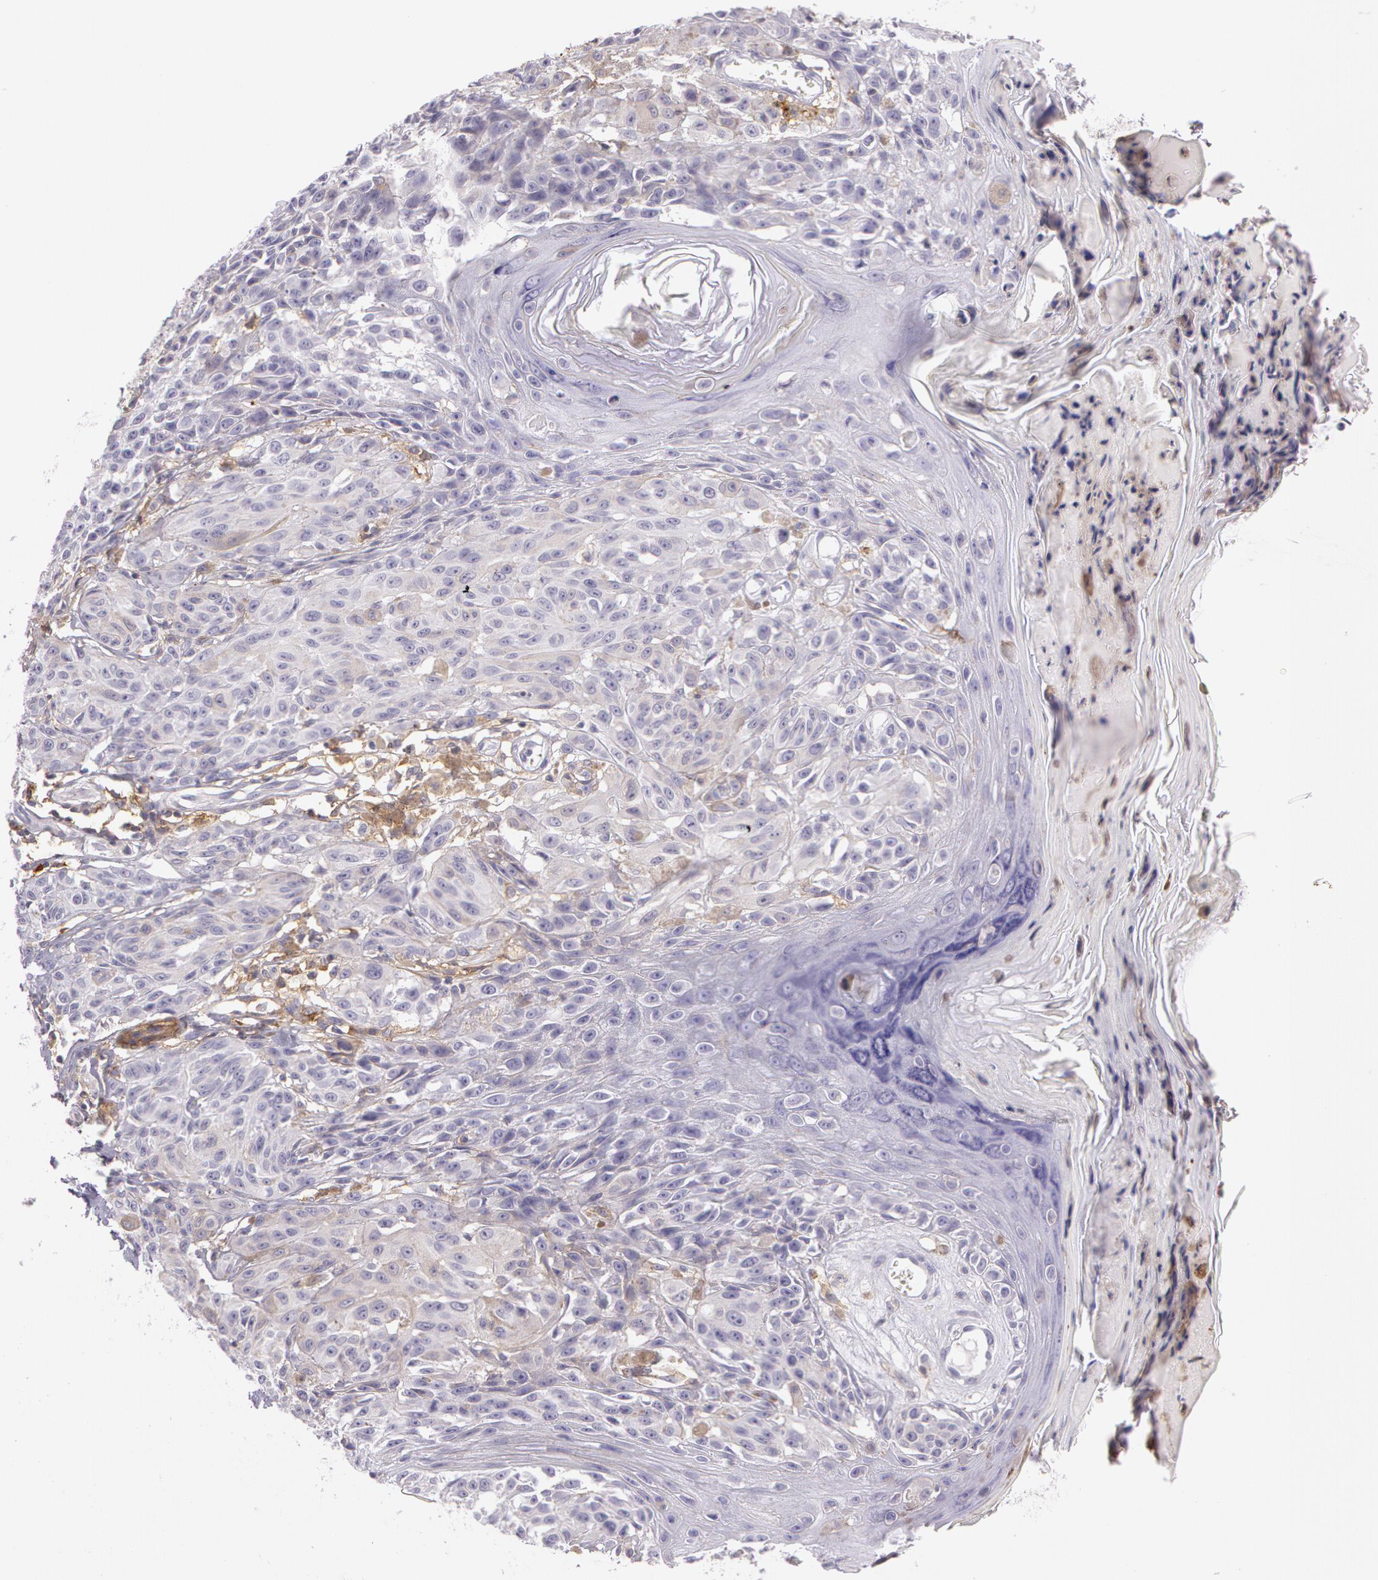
{"staining": {"intensity": "moderate", "quantity": "25%-75%", "location": "cytoplasmic/membranous"}, "tissue": "melanoma", "cell_type": "Tumor cells", "image_type": "cancer", "snomed": [{"axis": "morphology", "description": "Malignant melanoma, NOS"}, {"axis": "topography", "description": "Skin"}], "caption": "Malignant melanoma was stained to show a protein in brown. There is medium levels of moderate cytoplasmic/membranous staining in approximately 25%-75% of tumor cells.", "gene": "LY75", "patient": {"sex": "female", "age": 77}}